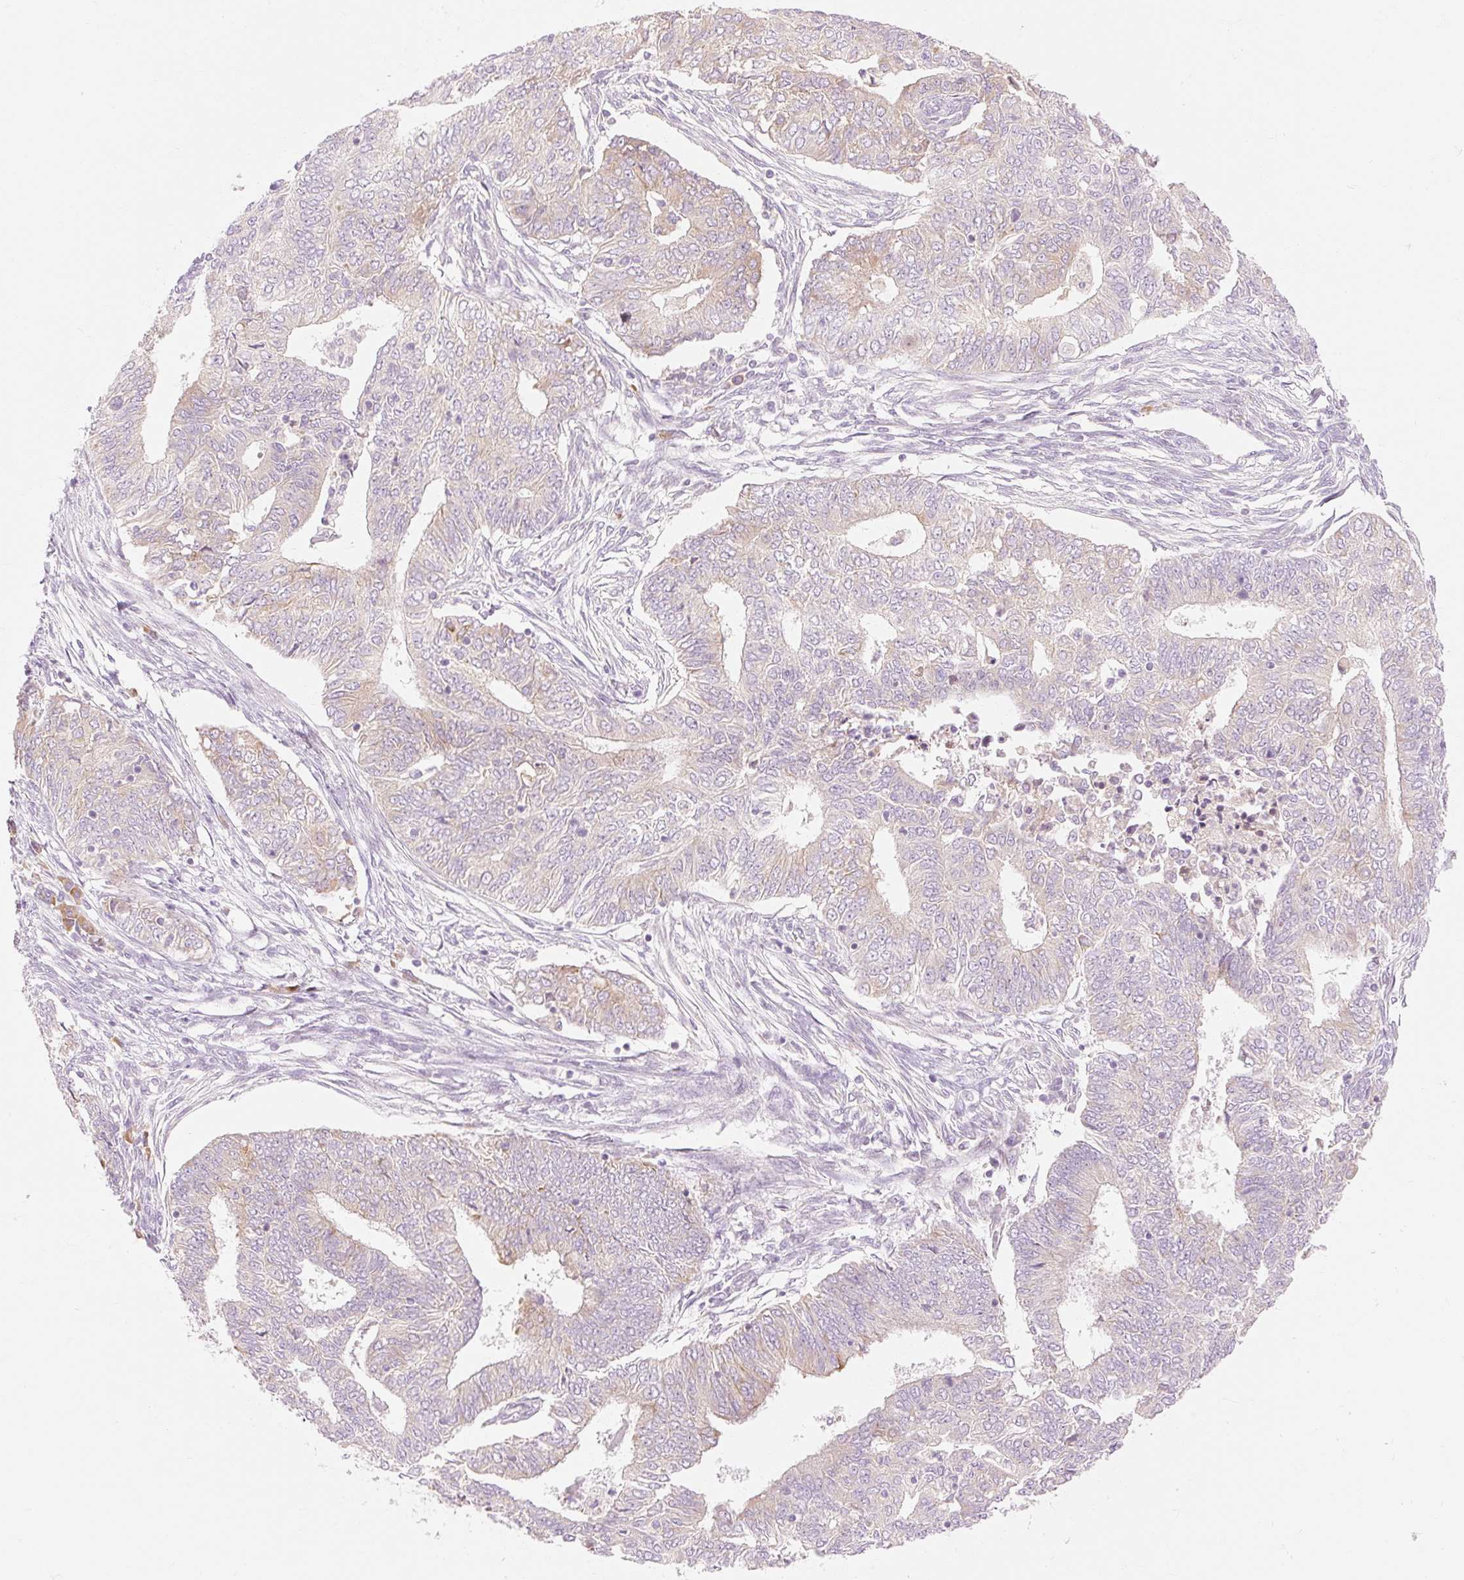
{"staining": {"intensity": "weak", "quantity": "<25%", "location": "cytoplasmic/membranous"}, "tissue": "endometrial cancer", "cell_type": "Tumor cells", "image_type": "cancer", "snomed": [{"axis": "morphology", "description": "Adenocarcinoma, NOS"}, {"axis": "topography", "description": "Endometrium"}], "caption": "Tumor cells are negative for brown protein staining in adenocarcinoma (endometrial).", "gene": "MYO1D", "patient": {"sex": "female", "age": 62}}